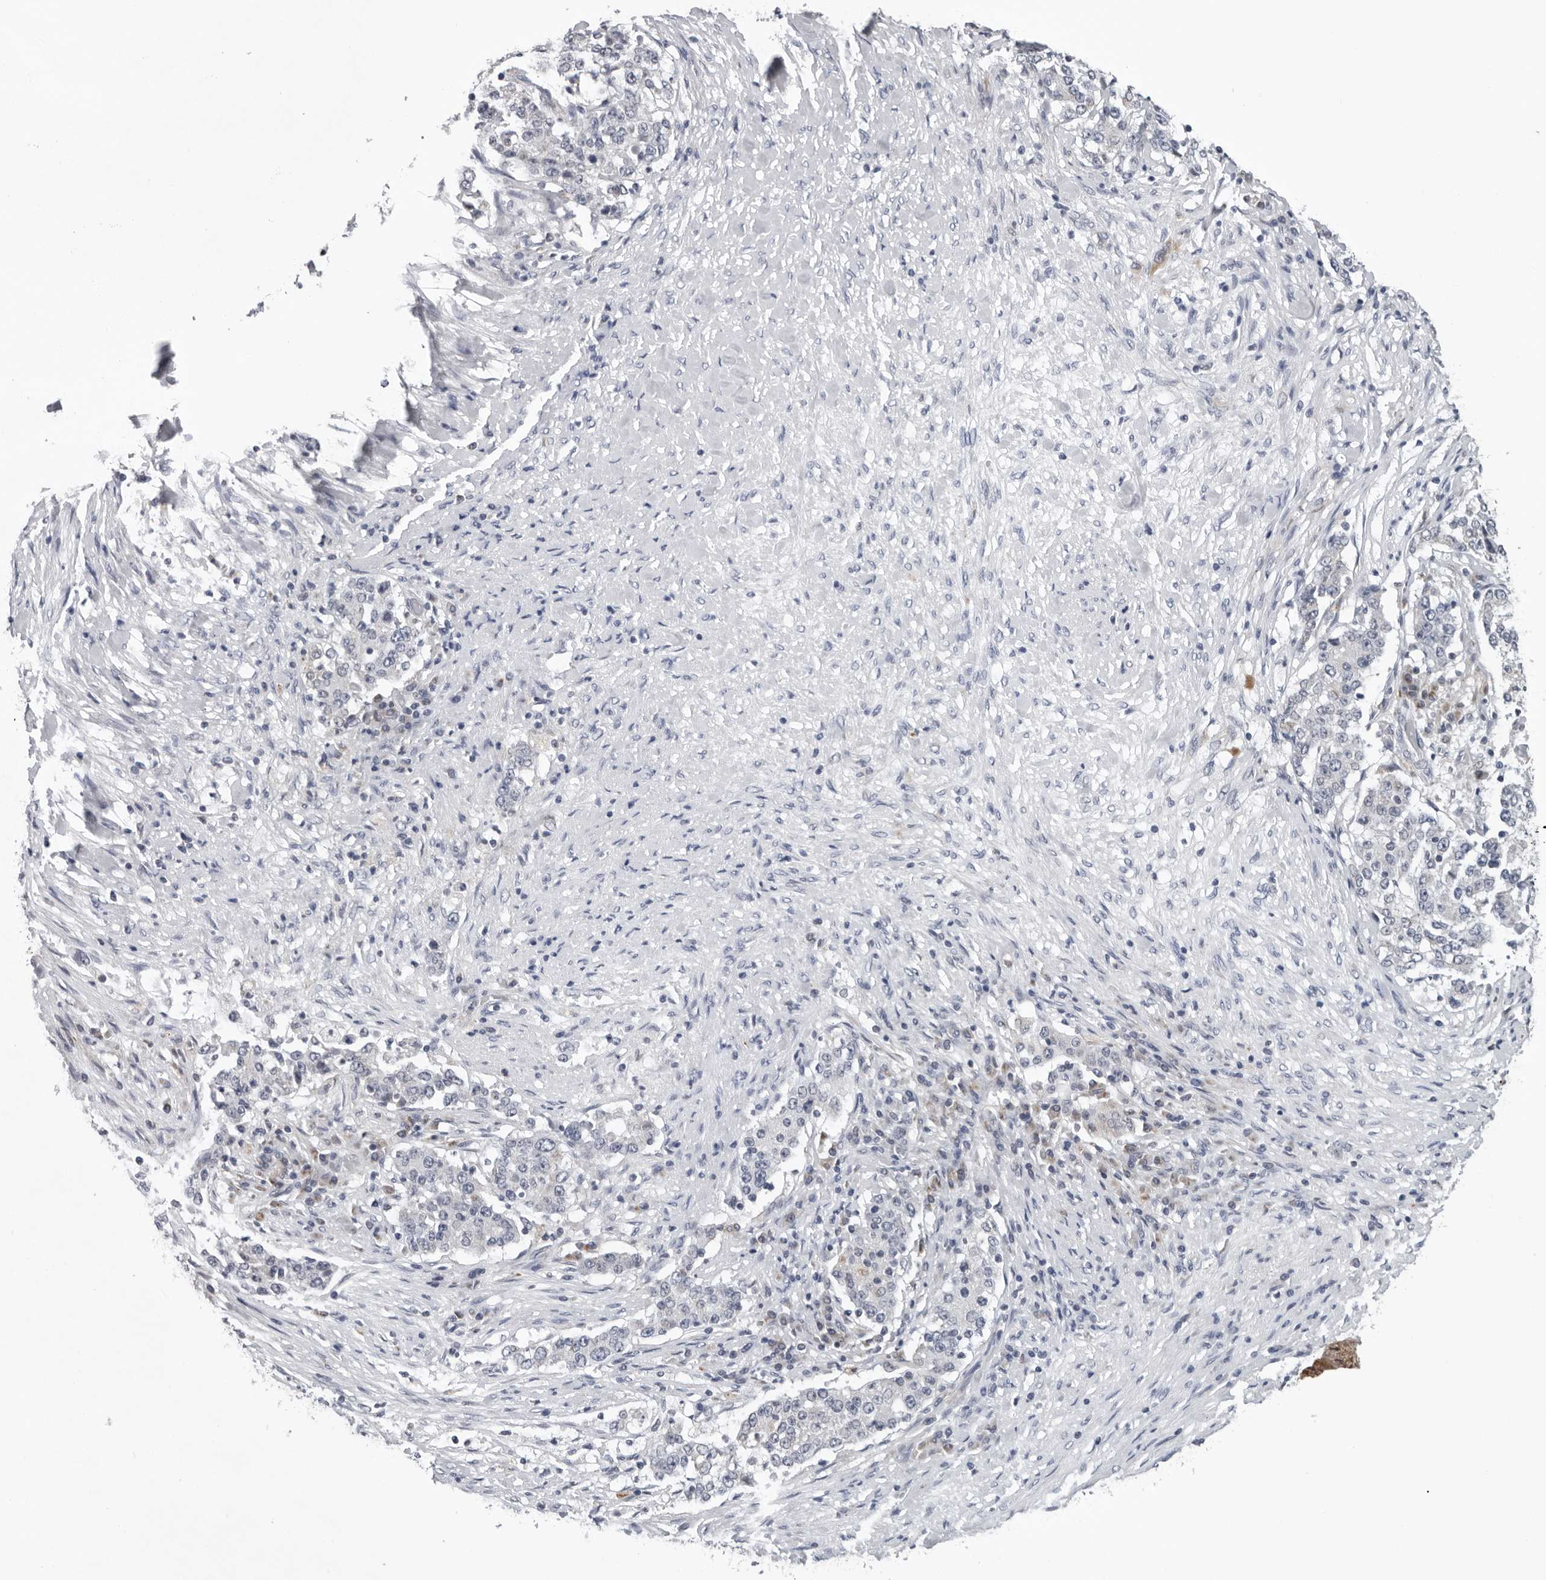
{"staining": {"intensity": "negative", "quantity": "none", "location": "none"}, "tissue": "stomach cancer", "cell_type": "Tumor cells", "image_type": "cancer", "snomed": [{"axis": "morphology", "description": "Adenocarcinoma, NOS"}, {"axis": "topography", "description": "Stomach"}], "caption": "Protein analysis of stomach cancer displays no significant staining in tumor cells.", "gene": "CPT2", "patient": {"sex": "male", "age": 59}}